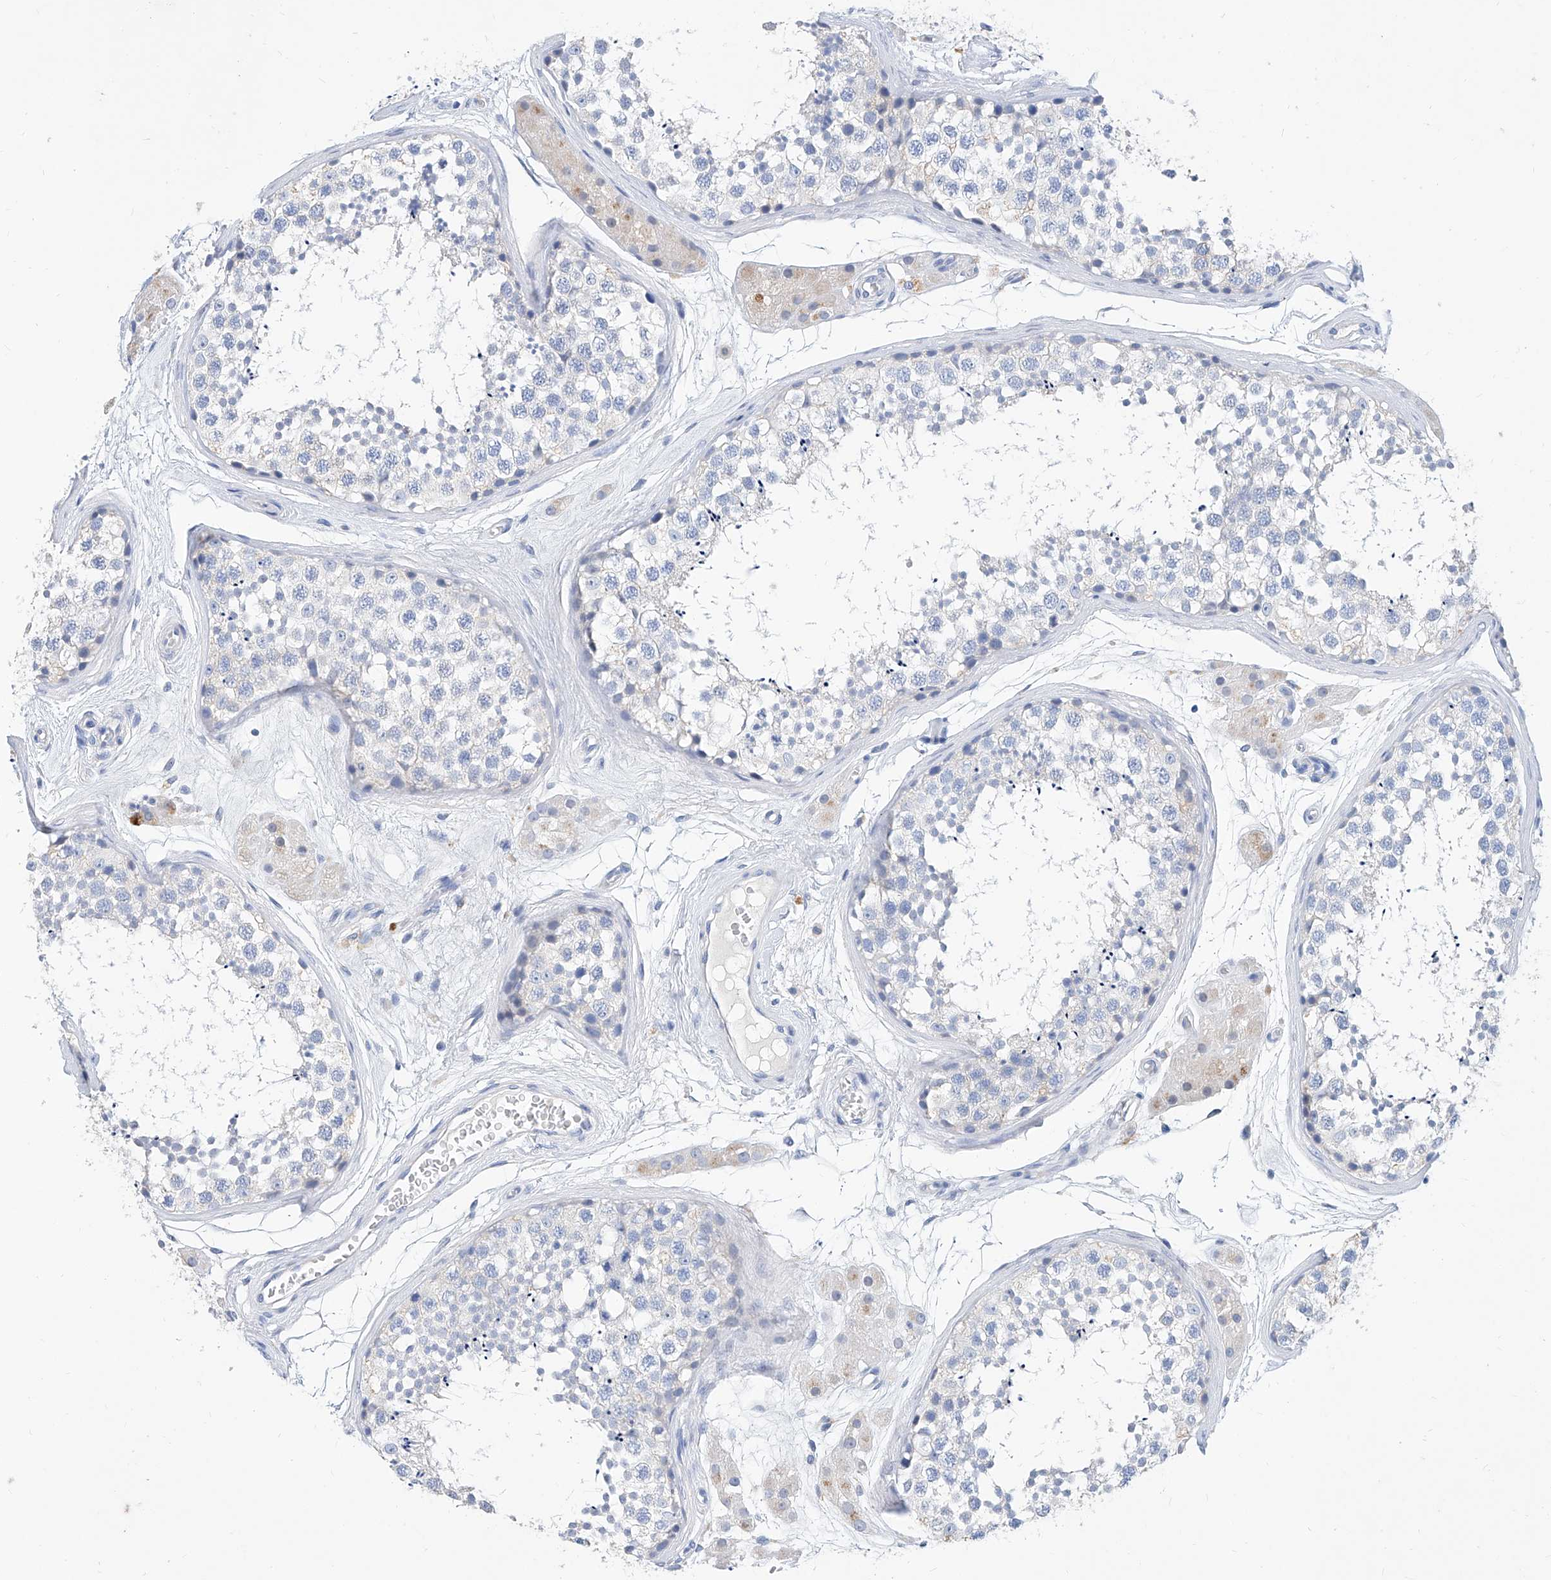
{"staining": {"intensity": "negative", "quantity": "none", "location": "none"}, "tissue": "testis", "cell_type": "Cells in seminiferous ducts", "image_type": "normal", "snomed": [{"axis": "morphology", "description": "Normal tissue, NOS"}, {"axis": "topography", "description": "Testis"}], "caption": "A high-resolution photomicrograph shows immunohistochemistry staining of benign testis, which shows no significant staining in cells in seminiferous ducts.", "gene": "SLC25A29", "patient": {"sex": "male", "age": 56}}